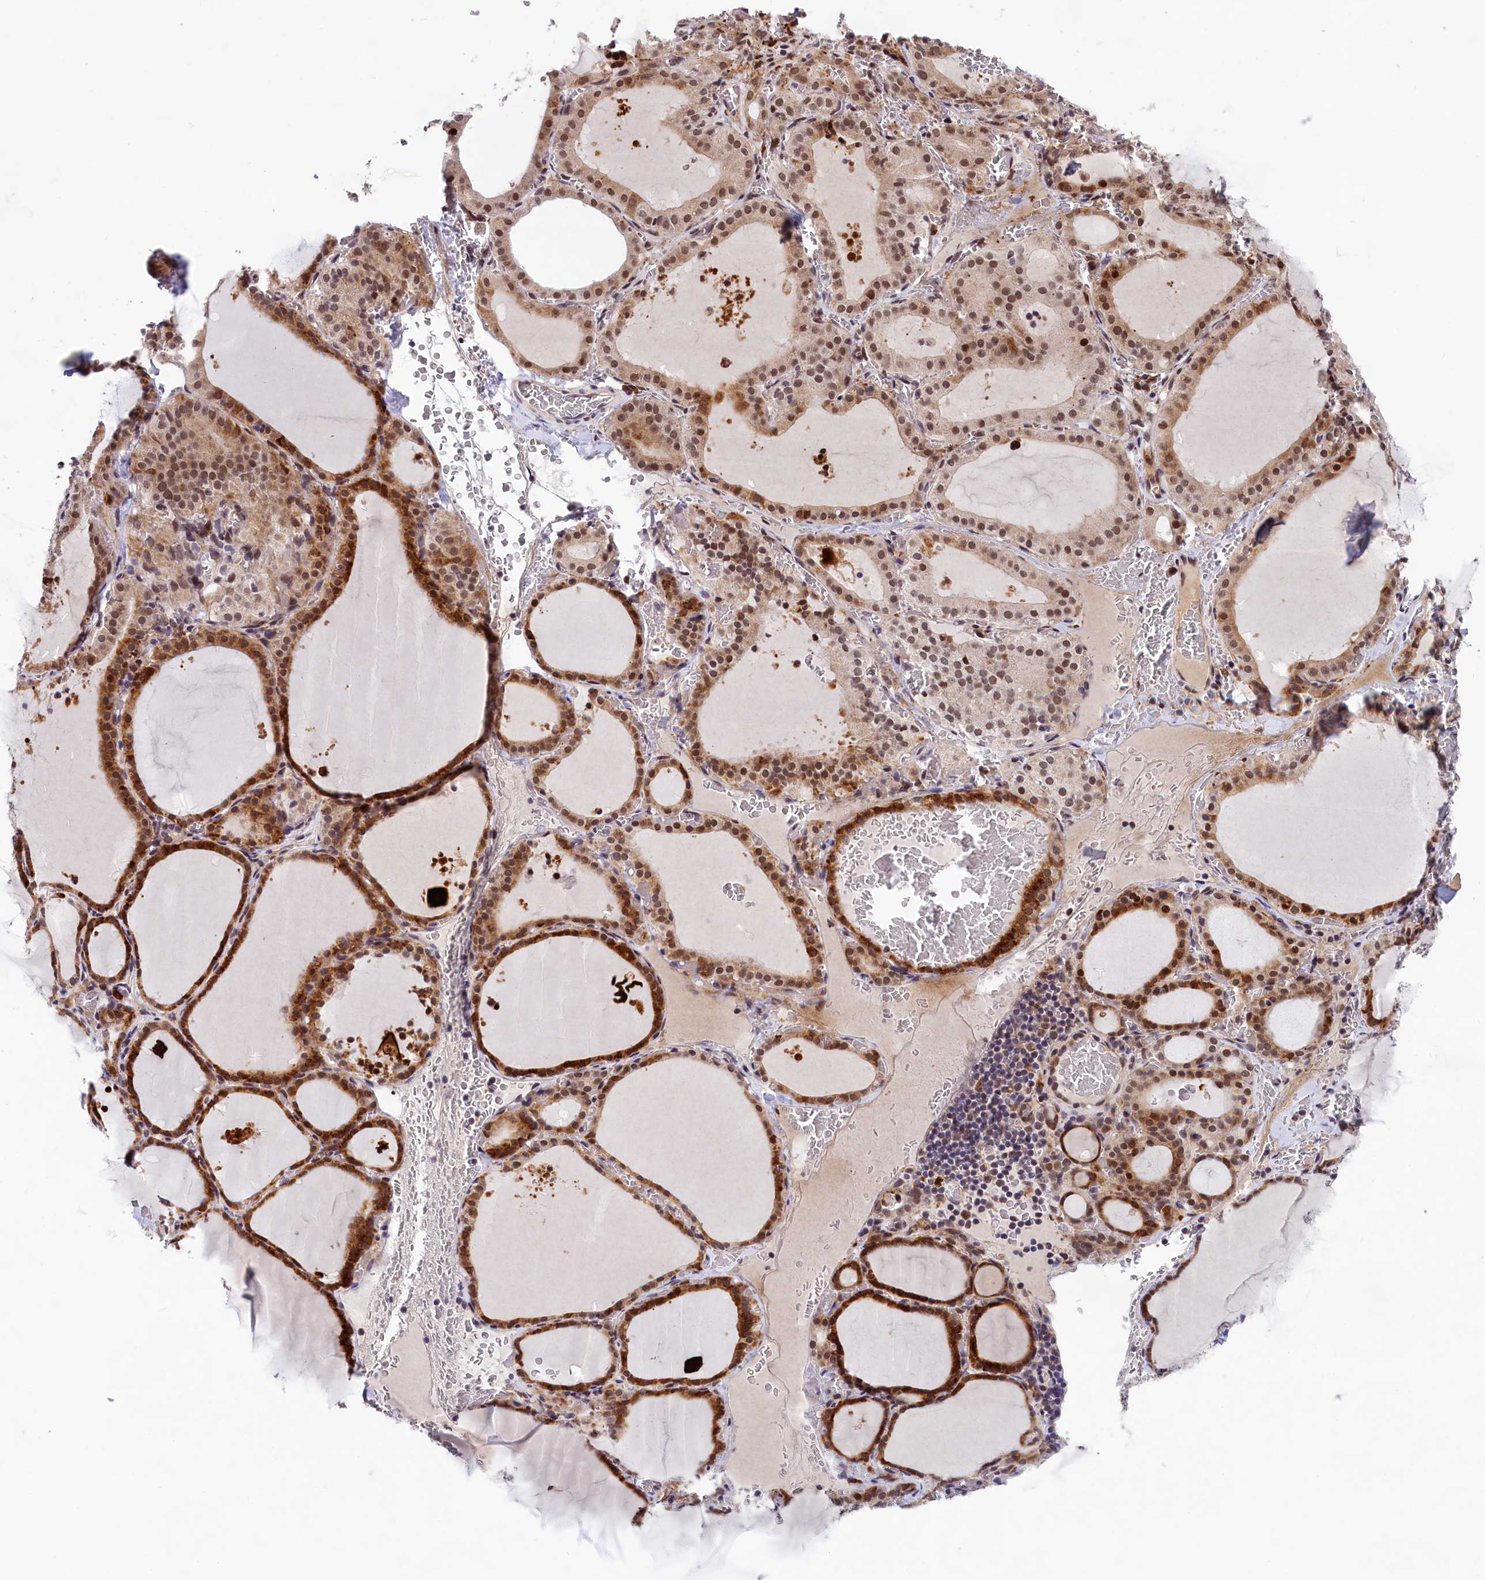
{"staining": {"intensity": "strong", "quantity": ">75%", "location": "cytoplasmic/membranous,nuclear"}, "tissue": "thyroid gland", "cell_type": "Glandular cells", "image_type": "normal", "snomed": [{"axis": "morphology", "description": "Normal tissue, NOS"}, {"axis": "topography", "description": "Thyroid gland"}], "caption": "Glandular cells reveal high levels of strong cytoplasmic/membranous,nuclear expression in approximately >75% of cells in normal thyroid gland.", "gene": "FBXO45", "patient": {"sex": "female", "age": 39}}